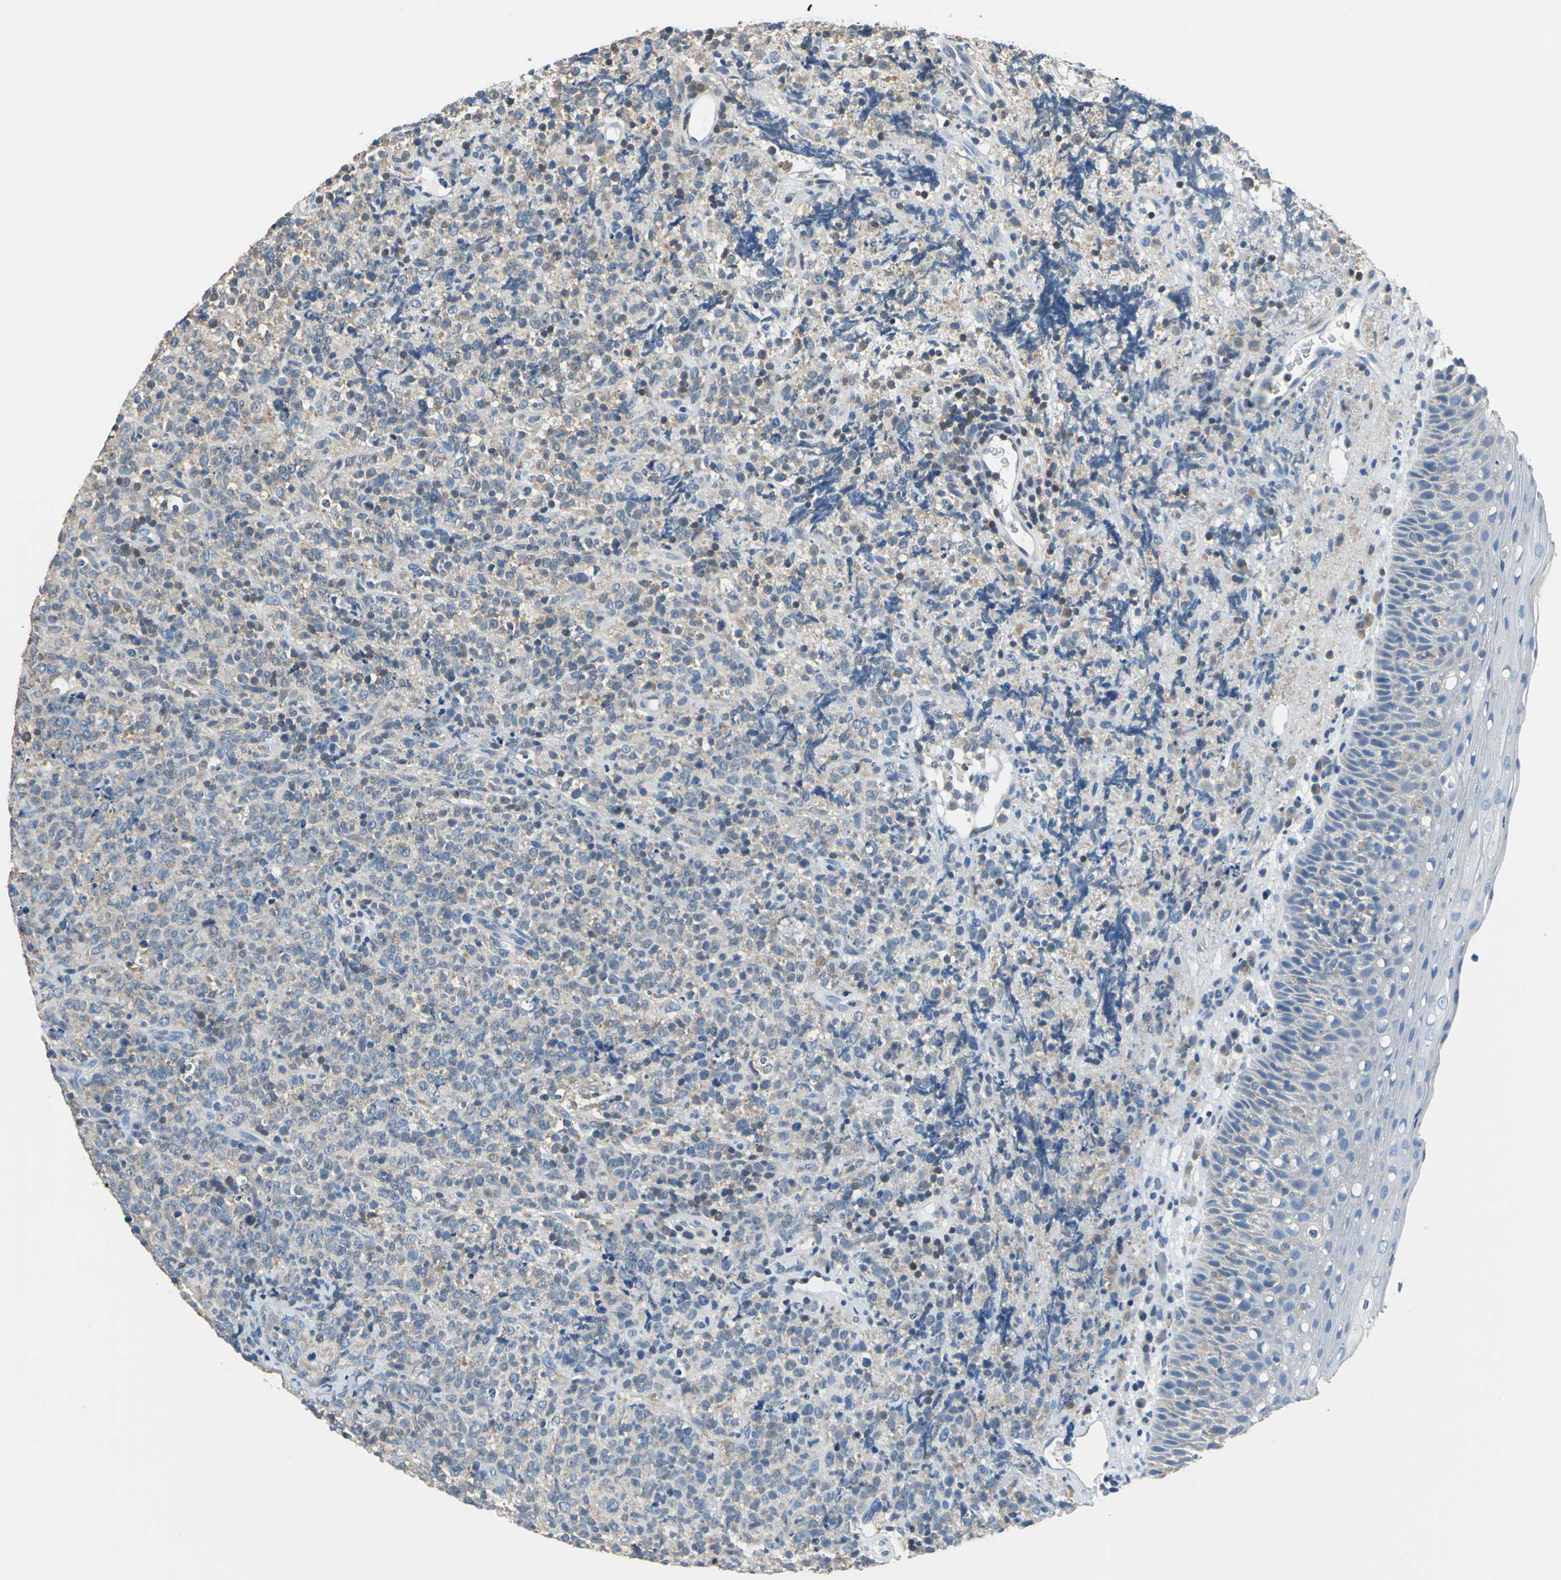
{"staining": {"intensity": "weak", "quantity": "<25%", "location": "cytoplasmic/membranous"}, "tissue": "lymphoma", "cell_type": "Tumor cells", "image_type": "cancer", "snomed": [{"axis": "morphology", "description": "Malignant lymphoma, non-Hodgkin's type, High grade"}, {"axis": "topography", "description": "Tonsil"}], "caption": "An IHC photomicrograph of lymphoma is shown. There is no staining in tumor cells of lymphoma. (DAB IHC visualized using brightfield microscopy, high magnification).", "gene": "PRKCA", "patient": {"sex": "female", "age": 36}}